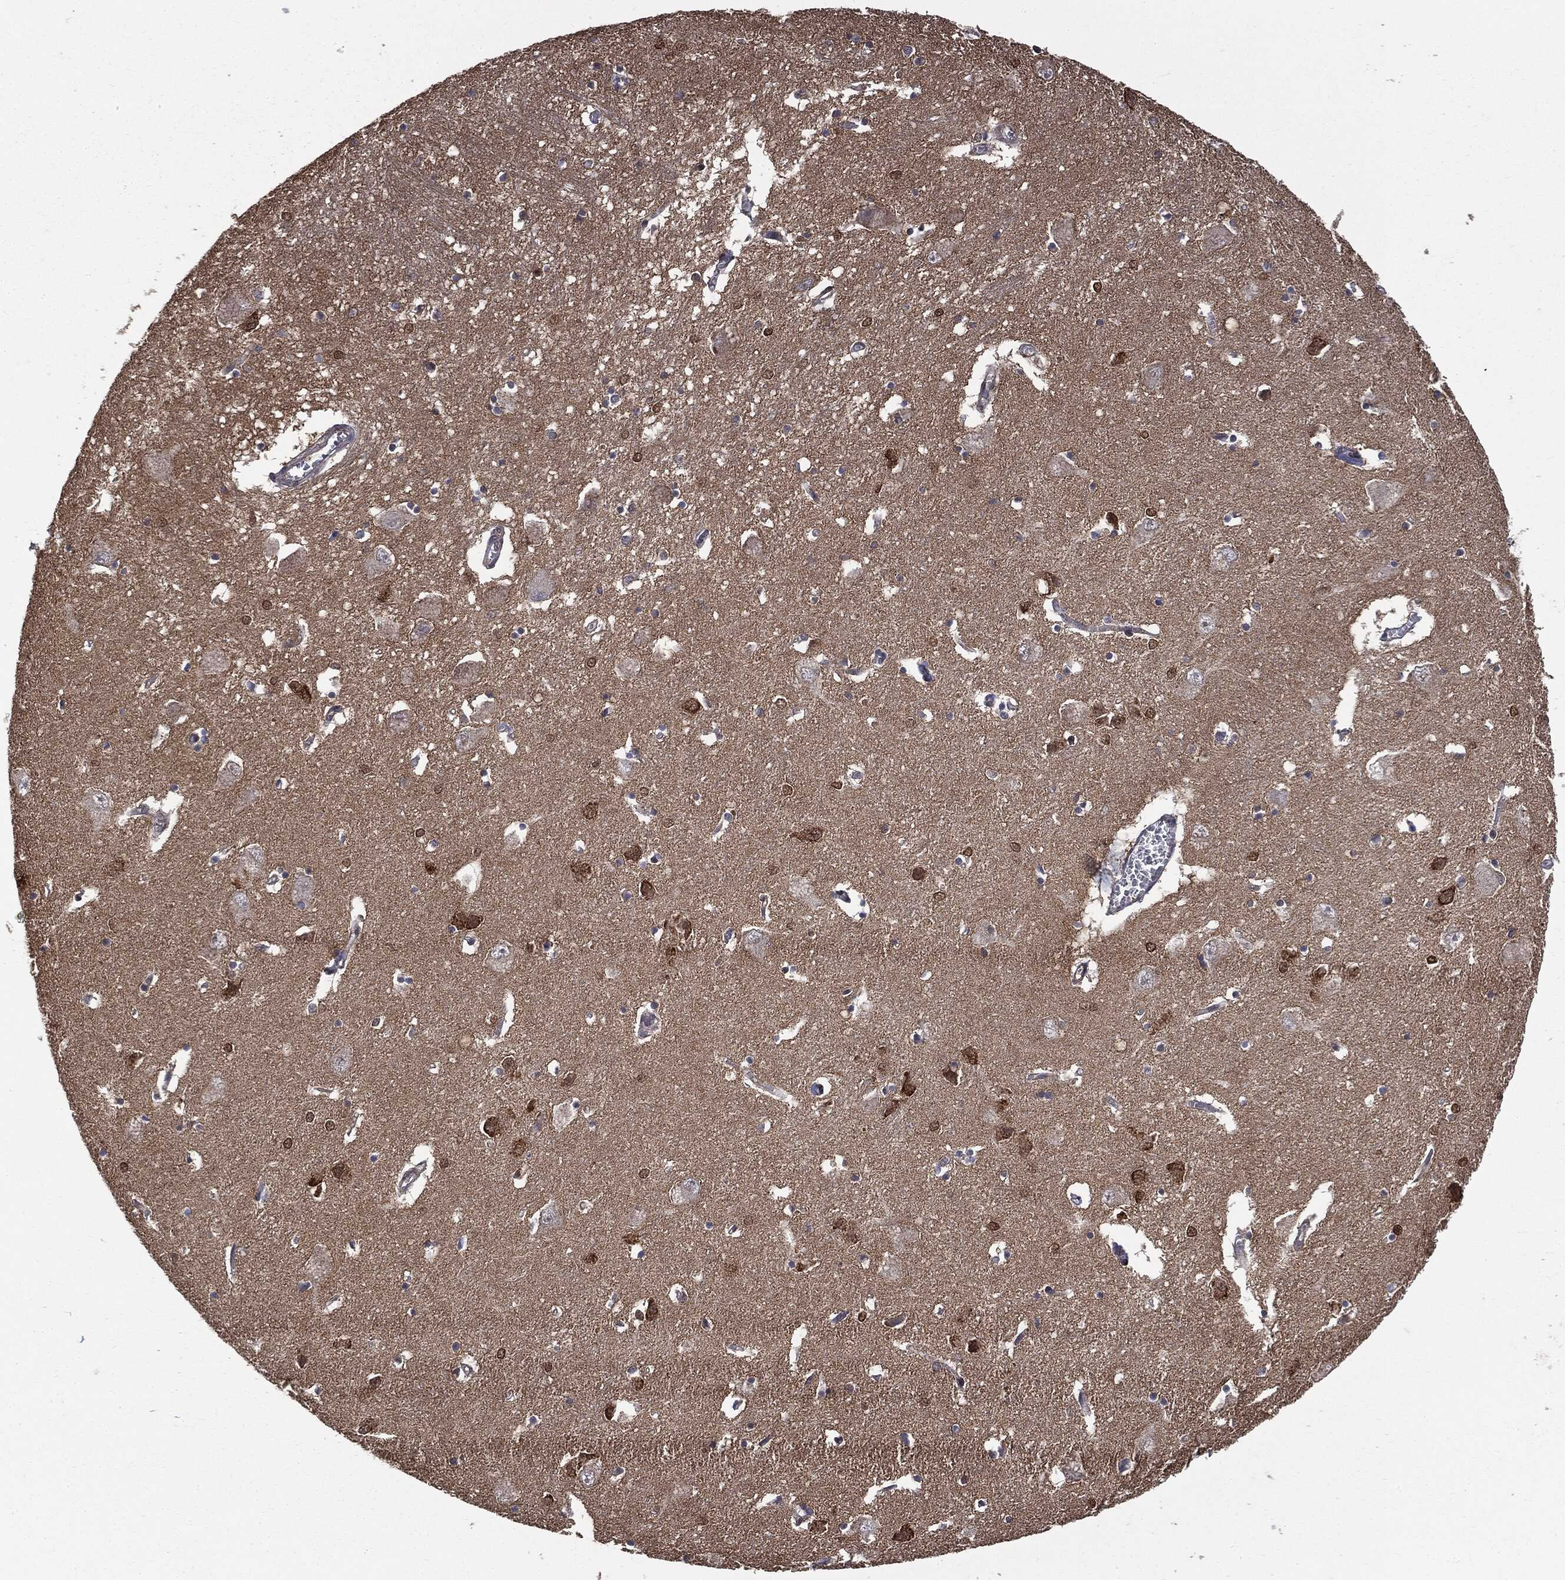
{"staining": {"intensity": "moderate", "quantity": "<25%", "location": "nuclear"}, "tissue": "caudate", "cell_type": "Glial cells", "image_type": "normal", "snomed": [{"axis": "morphology", "description": "Normal tissue, NOS"}, {"axis": "topography", "description": "Lateral ventricle wall"}], "caption": "Moderate nuclear staining for a protein is identified in about <25% of glial cells of benign caudate using immunohistochemistry.", "gene": "GPI", "patient": {"sex": "male", "age": 54}}